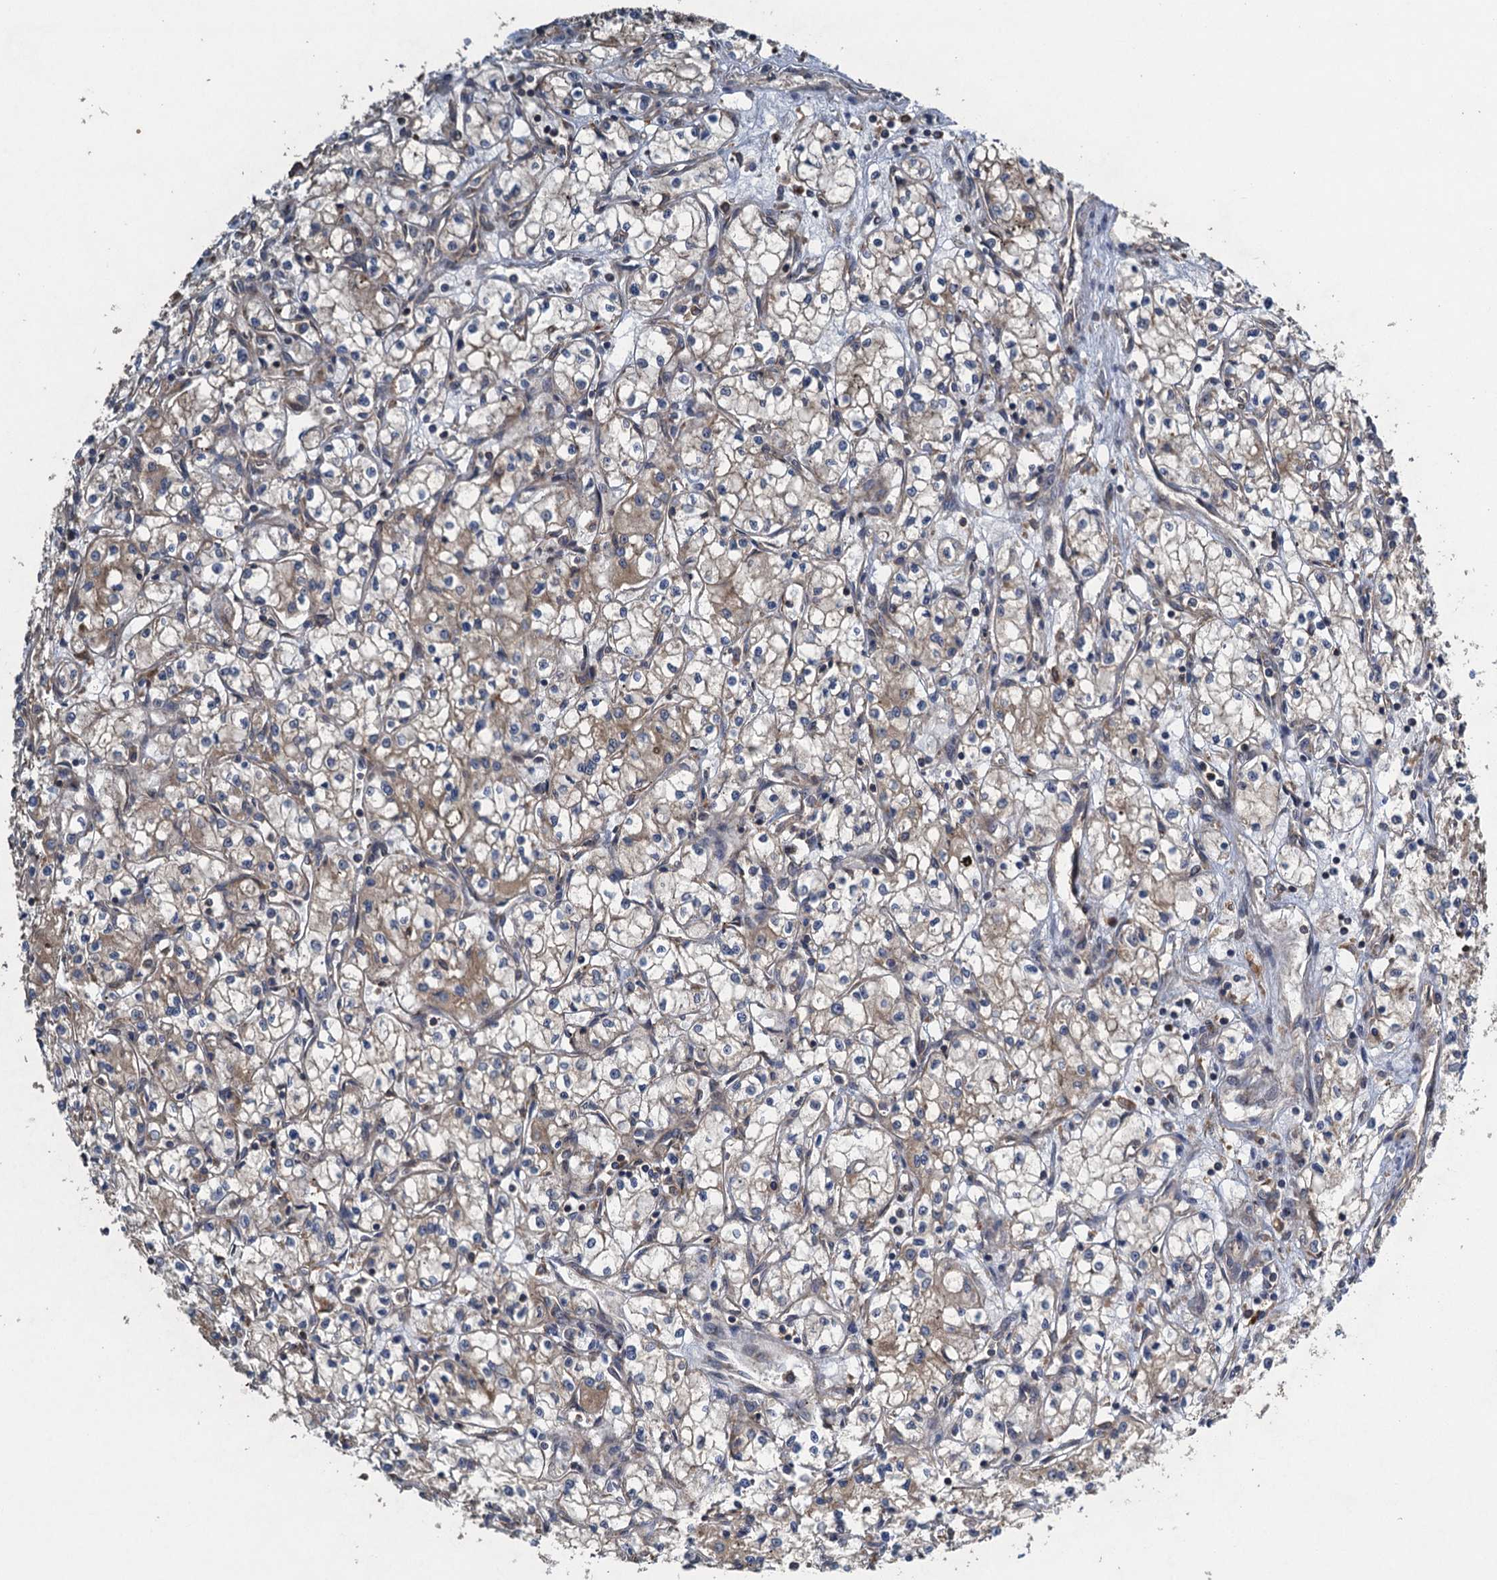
{"staining": {"intensity": "negative", "quantity": "none", "location": "none"}, "tissue": "renal cancer", "cell_type": "Tumor cells", "image_type": "cancer", "snomed": [{"axis": "morphology", "description": "Adenocarcinoma, NOS"}, {"axis": "topography", "description": "Kidney"}], "caption": "Human renal cancer (adenocarcinoma) stained for a protein using IHC reveals no positivity in tumor cells.", "gene": "CNTN5", "patient": {"sex": "male", "age": 59}}